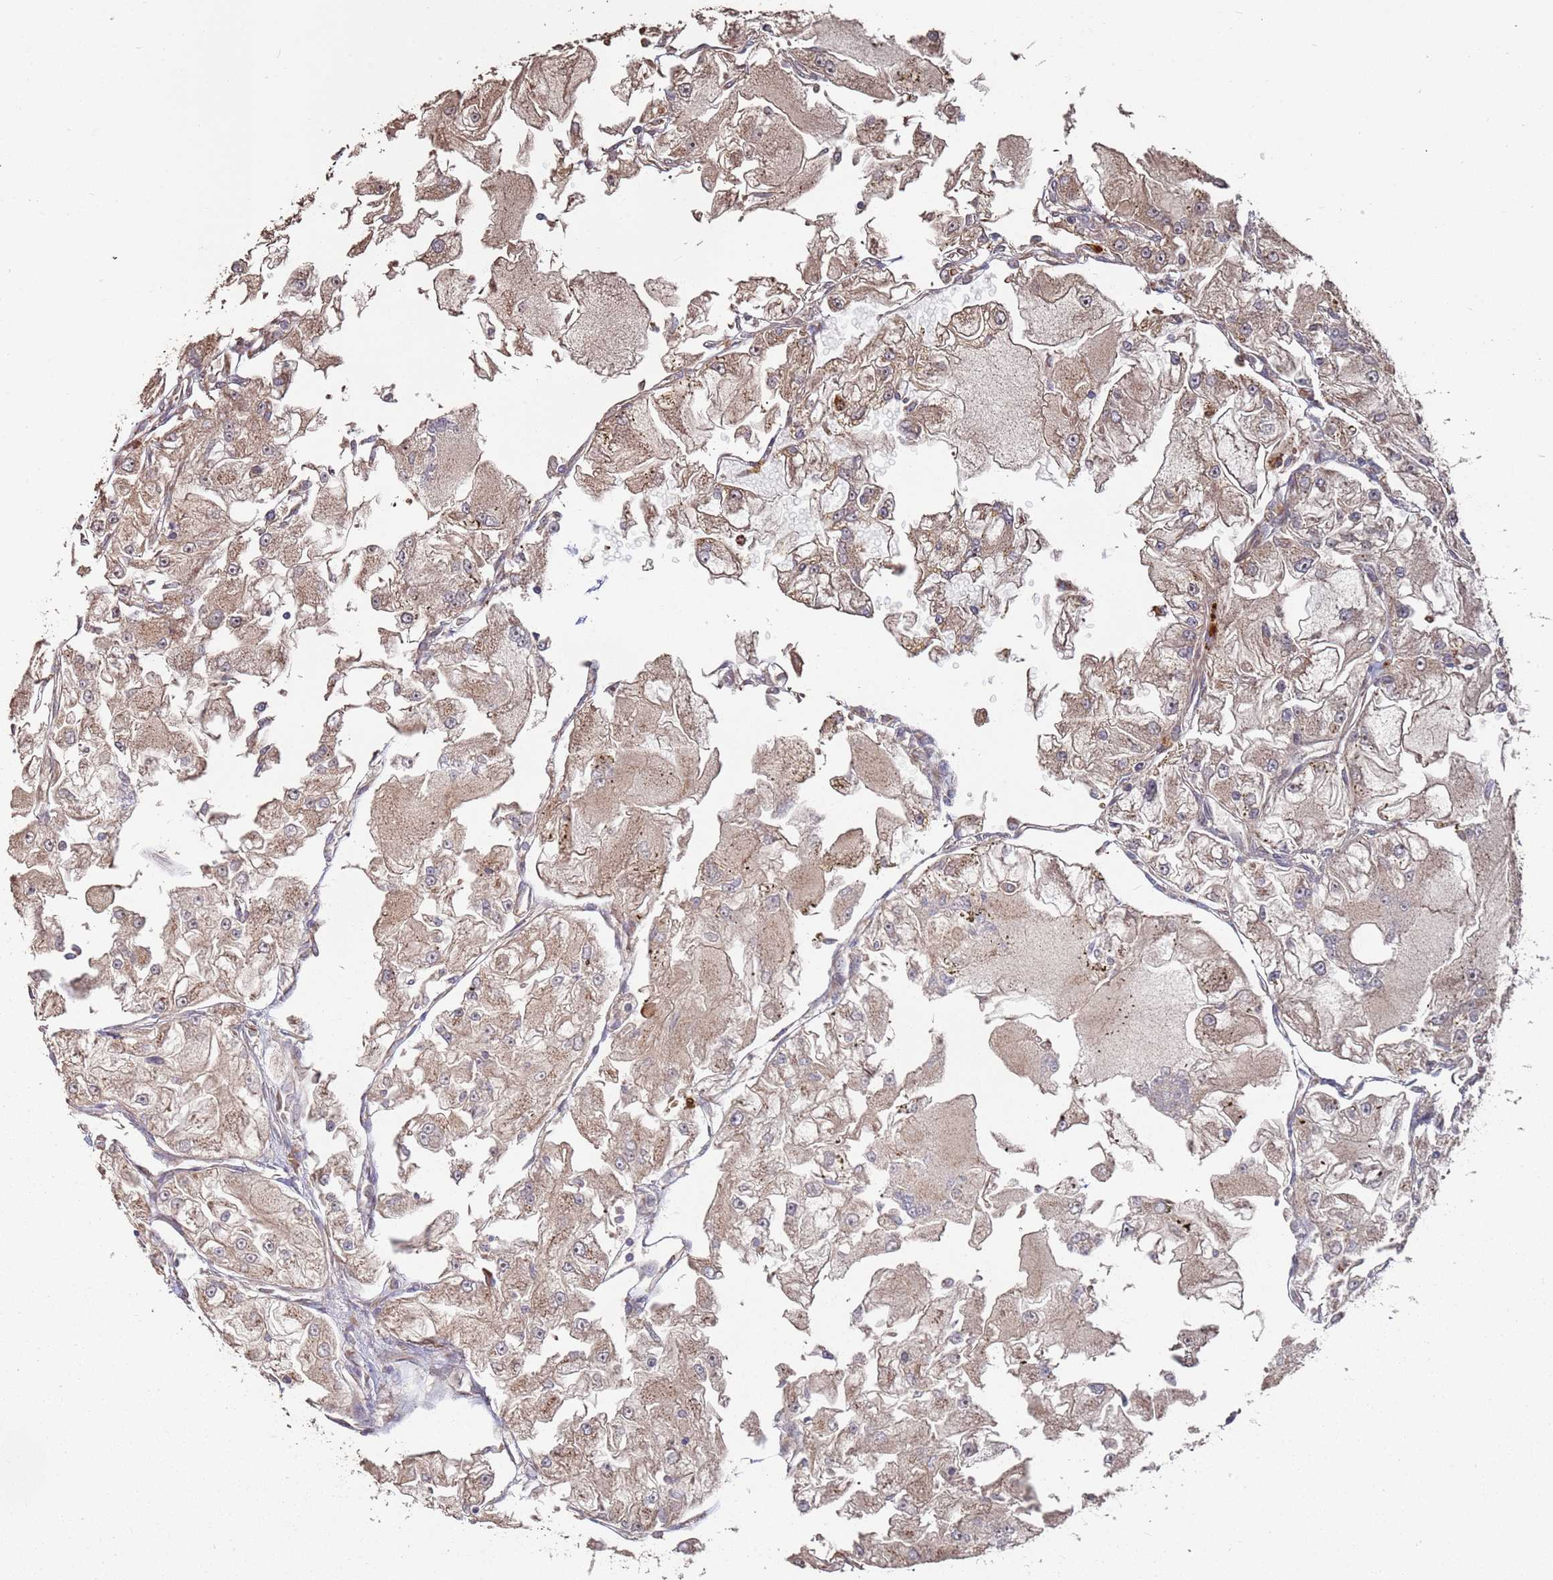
{"staining": {"intensity": "moderate", "quantity": ">75%", "location": "cytoplasmic/membranous"}, "tissue": "renal cancer", "cell_type": "Tumor cells", "image_type": "cancer", "snomed": [{"axis": "morphology", "description": "Adenocarcinoma, NOS"}, {"axis": "topography", "description": "Kidney"}], "caption": "IHC histopathology image of adenocarcinoma (renal) stained for a protein (brown), which reveals medium levels of moderate cytoplasmic/membranous expression in about >75% of tumor cells.", "gene": "LACC1", "patient": {"sex": "female", "age": 72}}